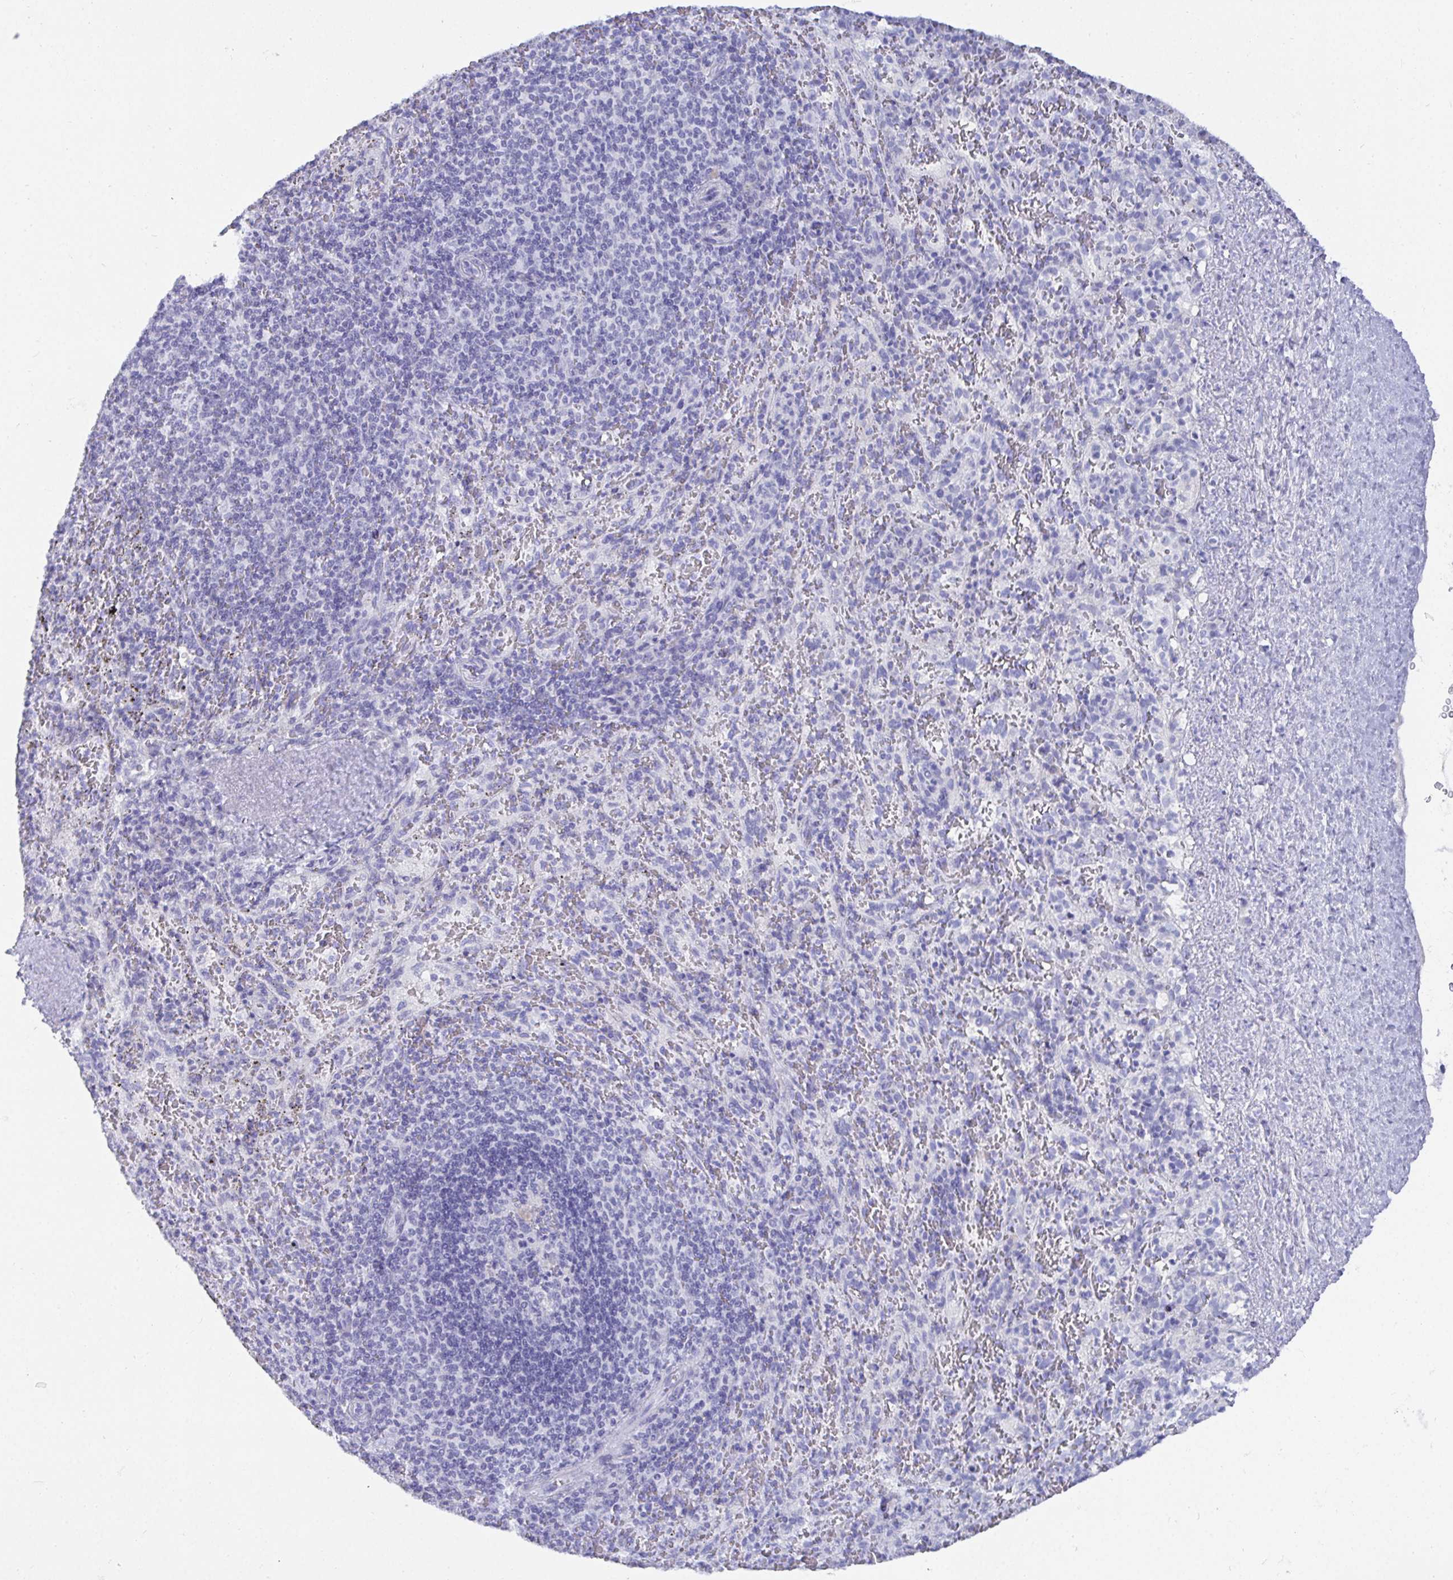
{"staining": {"intensity": "negative", "quantity": "none", "location": "none"}, "tissue": "spleen", "cell_type": "Cells in red pulp", "image_type": "normal", "snomed": [{"axis": "morphology", "description": "Normal tissue, NOS"}, {"axis": "topography", "description": "Spleen"}], "caption": "This is an IHC photomicrograph of normal human spleen. There is no expression in cells in red pulp.", "gene": "TMEM241", "patient": {"sex": "male", "age": 57}}